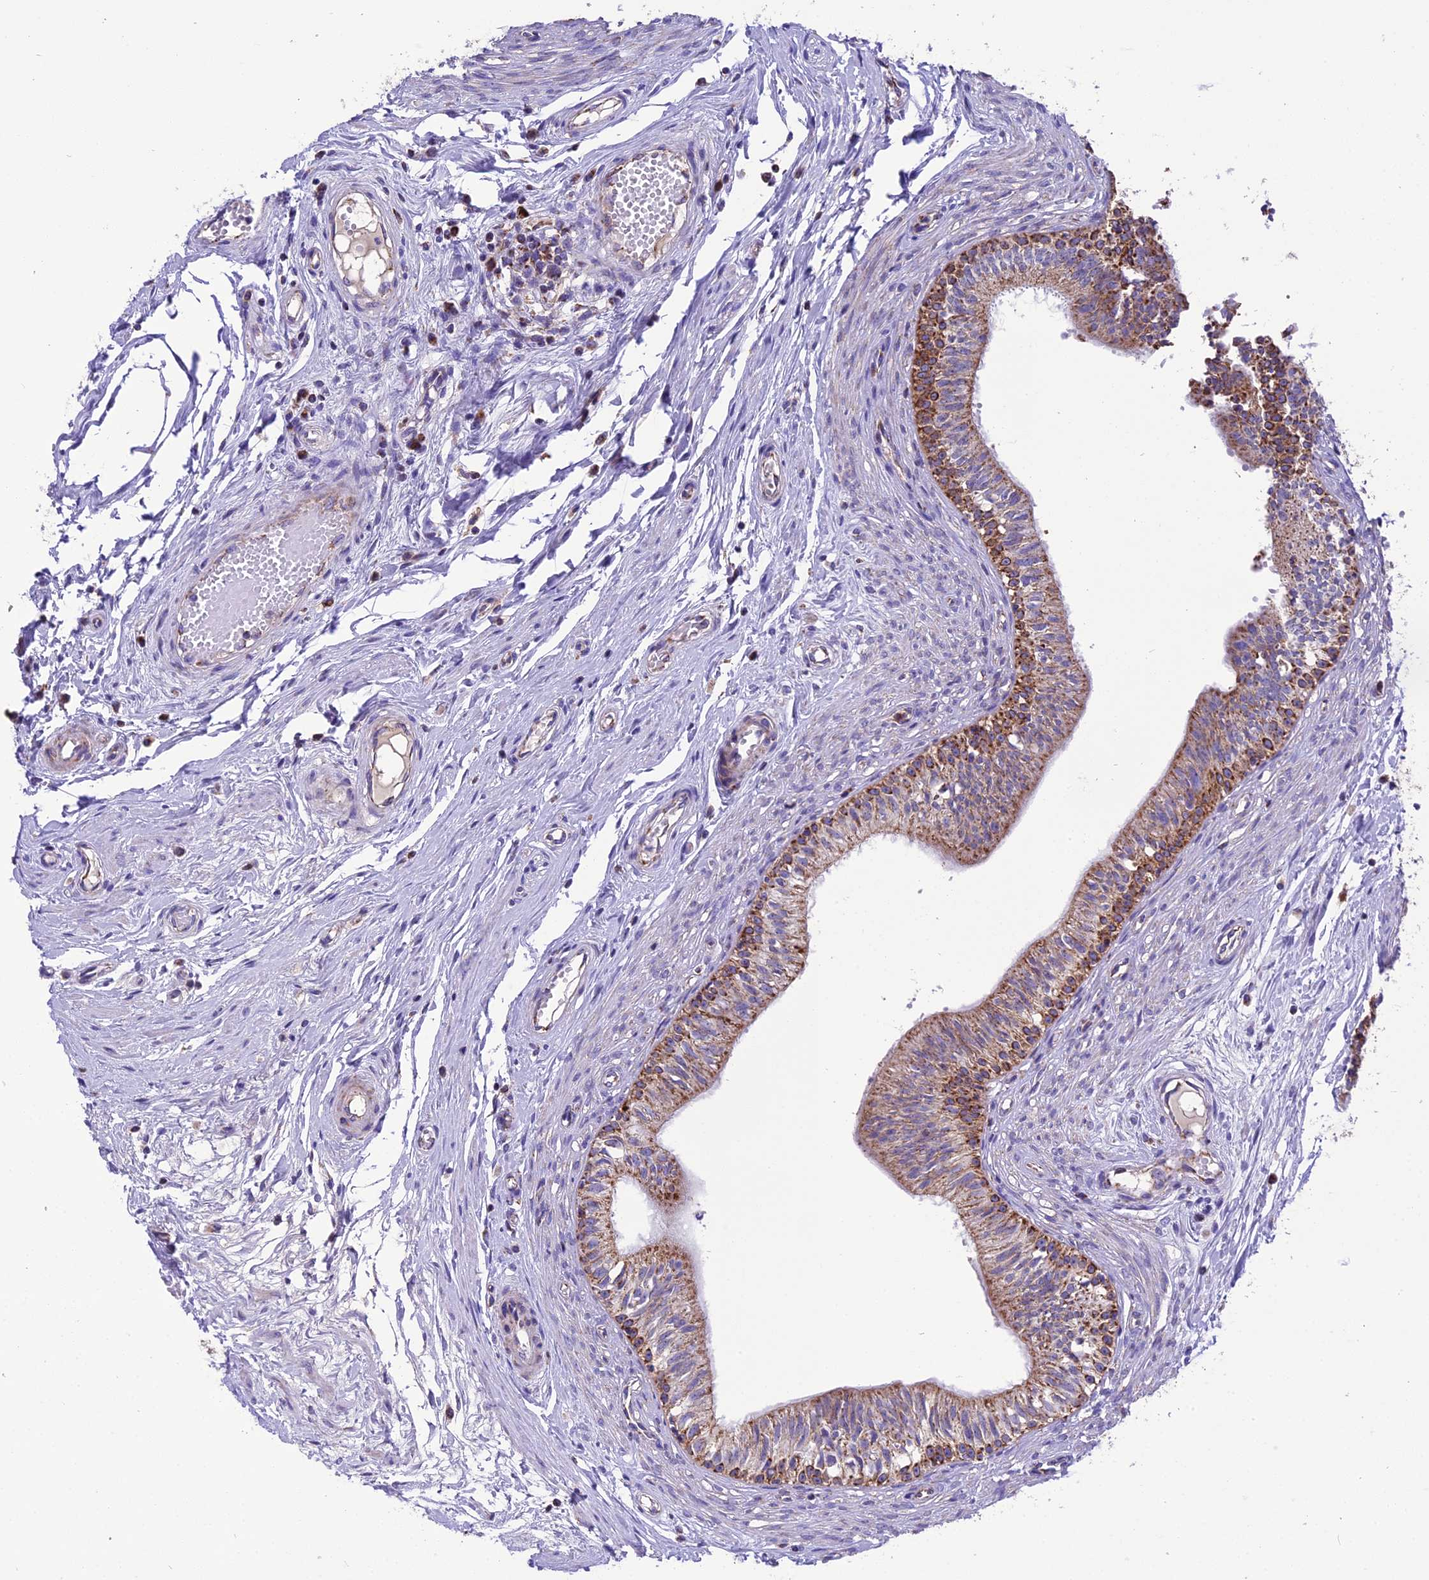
{"staining": {"intensity": "strong", "quantity": "25%-75%", "location": "cytoplasmic/membranous"}, "tissue": "epididymis", "cell_type": "Glandular cells", "image_type": "normal", "snomed": [{"axis": "morphology", "description": "Normal tissue, NOS"}, {"axis": "topography", "description": "Epididymis, spermatic cord, NOS"}], "caption": "This is a histology image of IHC staining of benign epididymis, which shows strong staining in the cytoplasmic/membranous of glandular cells.", "gene": "MRPS34", "patient": {"sex": "male", "age": 22}}